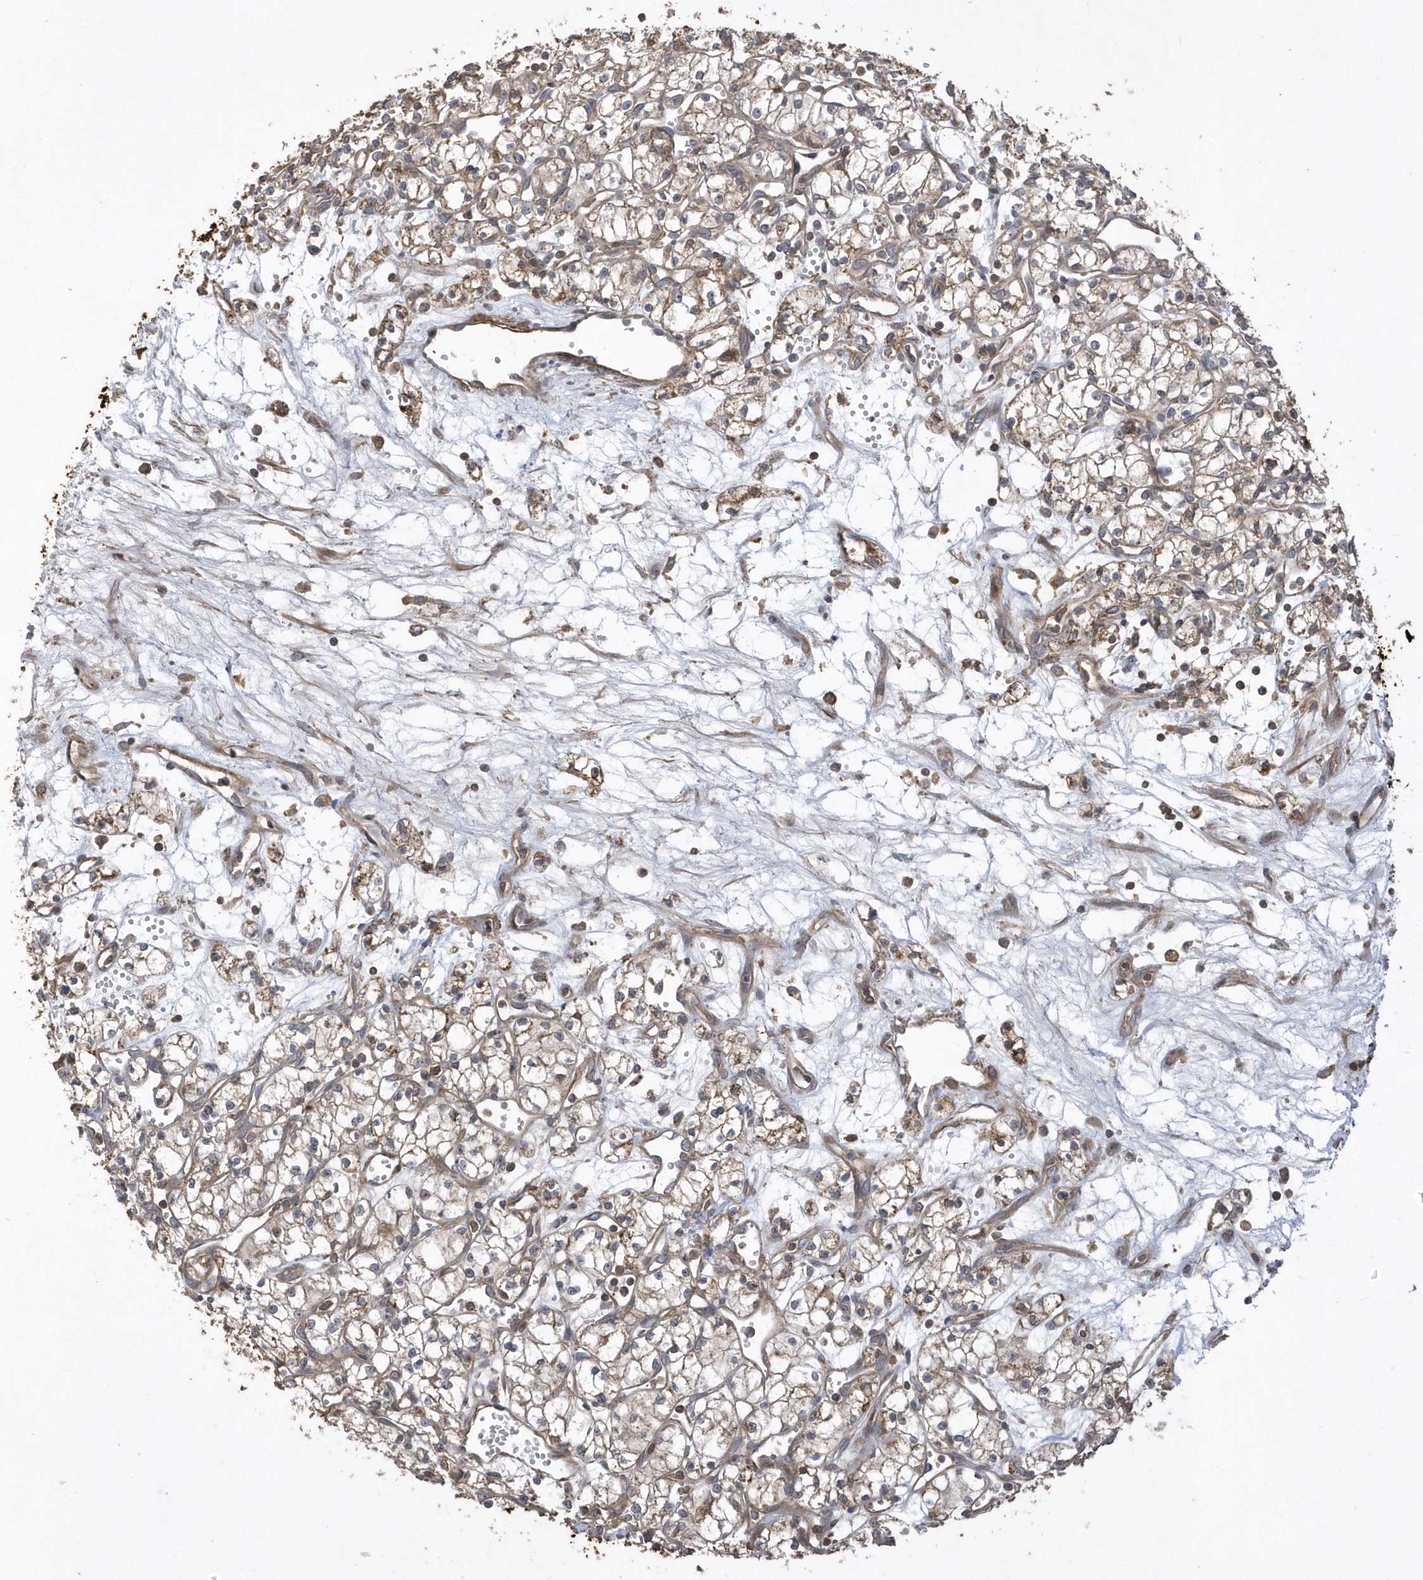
{"staining": {"intensity": "weak", "quantity": "25%-75%", "location": "cytoplasmic/membranous"}, "tissue": "renal cancer", "cell_type": "Tumor cells", "image_type": "cancer", "snomed": [{"axis": "morphology", "description": "Adenocarcinoma, NOS"}, {"axis": "topography", "description": "Kidney"}], "caption": "Protein expression analysis of human renal adenocarcinoma reveals weak cytoplasmic/membranous staining in about 25%-75% of tumor cells.", "gene": "SENP8", "patient": {"sex": "male", "age": 59}}